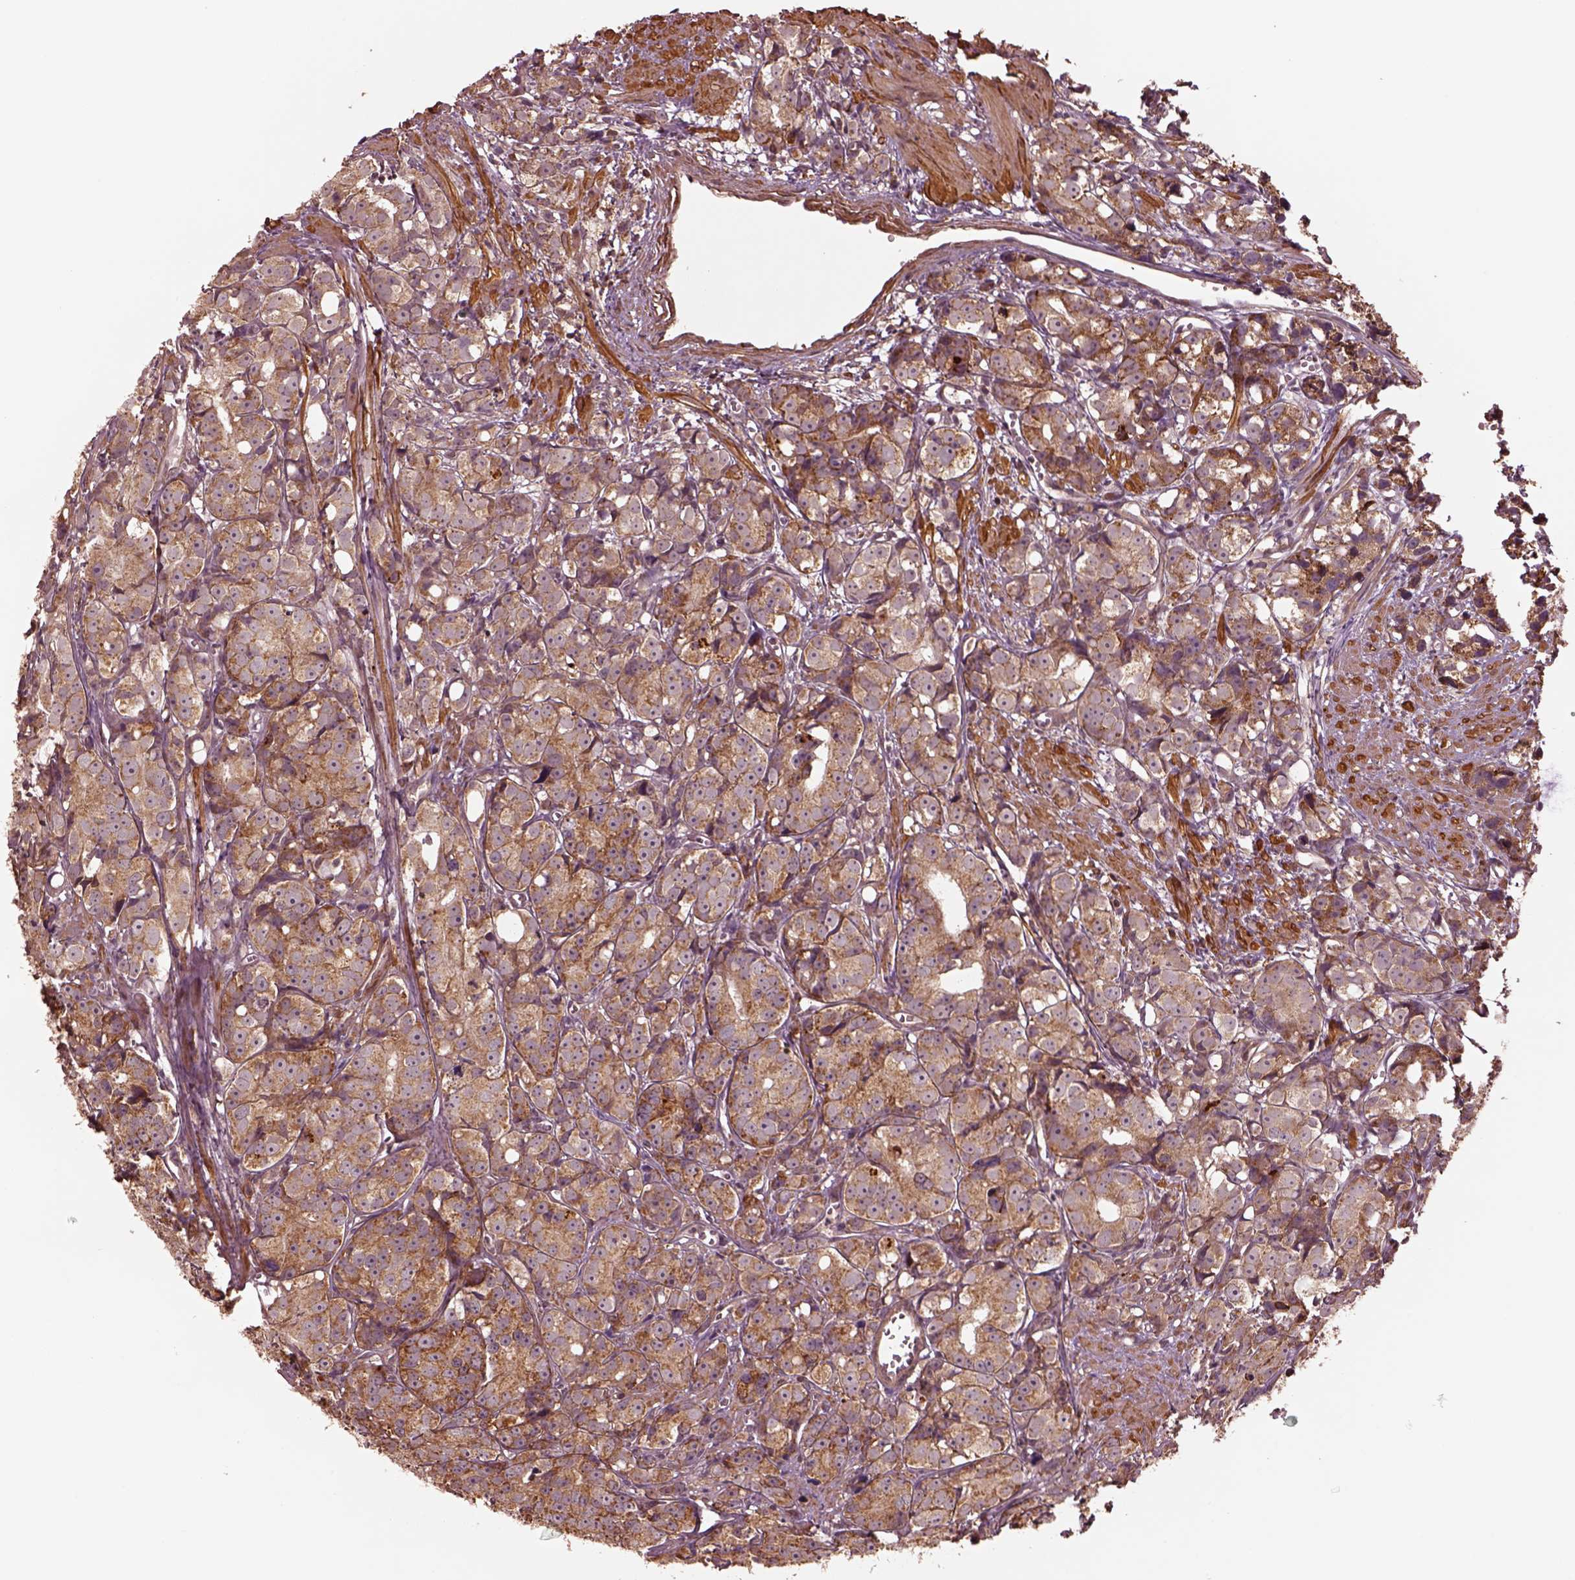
{"staining": {"intensity": "moderate", "quantity": ">75%", "location": "cytoplasmic/membranous"}, "tissue": "prostate cancer", "cell_type": "Tumor cells", "image_type": "cancer", "snomed": [{"axis": "morphology", "description": "Adenocarcinoma, High grade"}, {"axis": "topography", "description": "Prostate"}], "caption": "Immunohistochemical staining of human adenocarcinoma (high-grade) (prostate) shows medium levels of moderate cytoplasmic/membranous expression in approximately >75% of tumor cells.", "gene": "SEL1L3", "patient": {"sex": "male", "age": 77}}